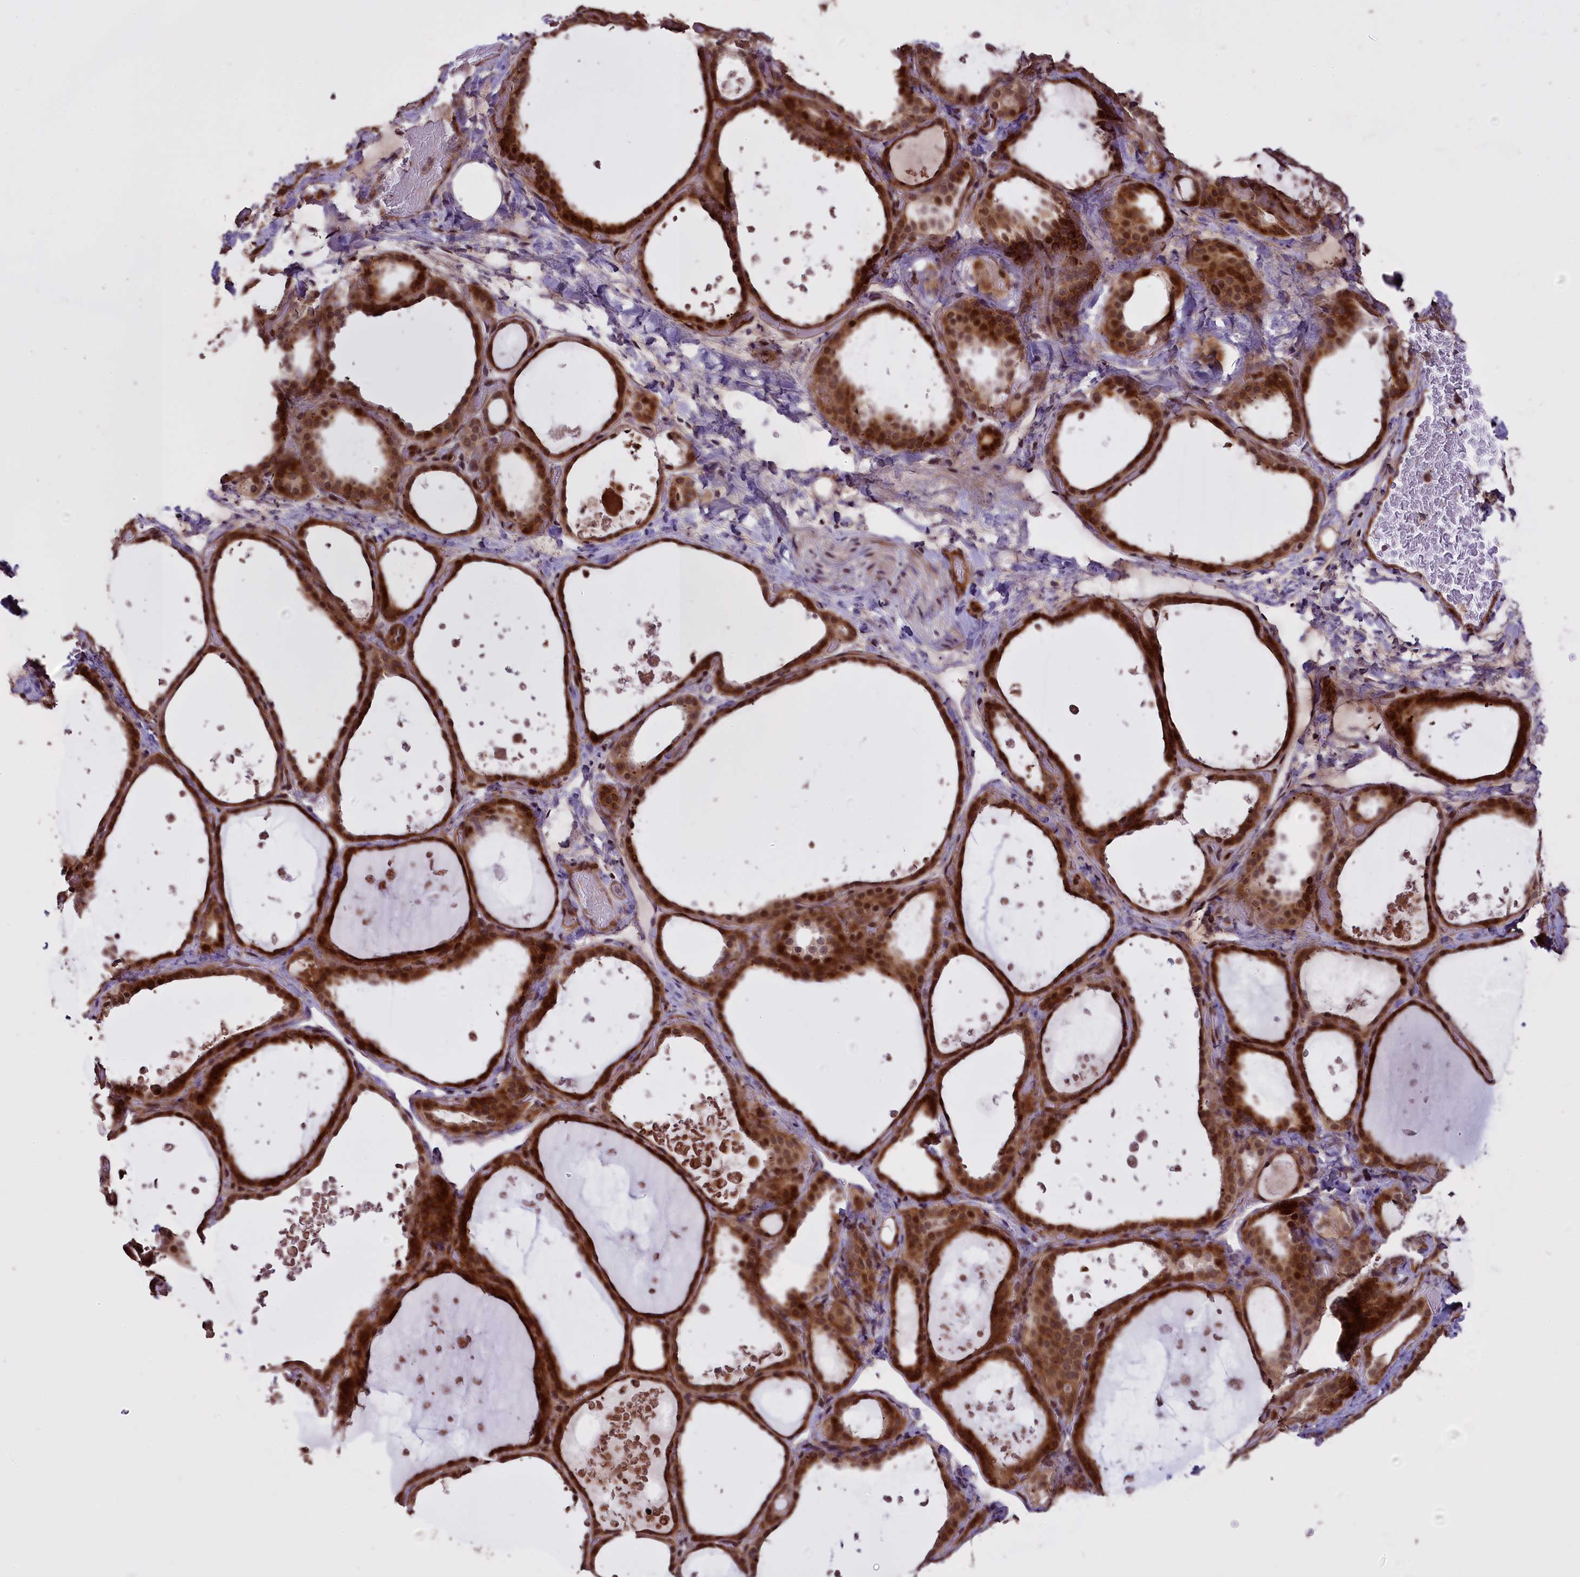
{"staining": {"intensity": "strong", "quantity": ">75%", "location": "cytoplasmic/membranous,nuclear"}, "tissue": "thyroid gland", "cell_type": "Glandular cells", "image_type": "normal", "snomed": [{"axis": "morphology", "description": "Normal tissue, NOS"}, {"axis": "topography", "description": "Thyroid gland"}], "caption": "This is a photomicrograph of immunohistochemistry (IHC) staining of unremarkable thyroid gland, which shows strong positivity in the cytoplasmic/membranous,nuclear of glandular cells.", "gene": "ENHO", "patient": {"sex": "female", "age": 44}}